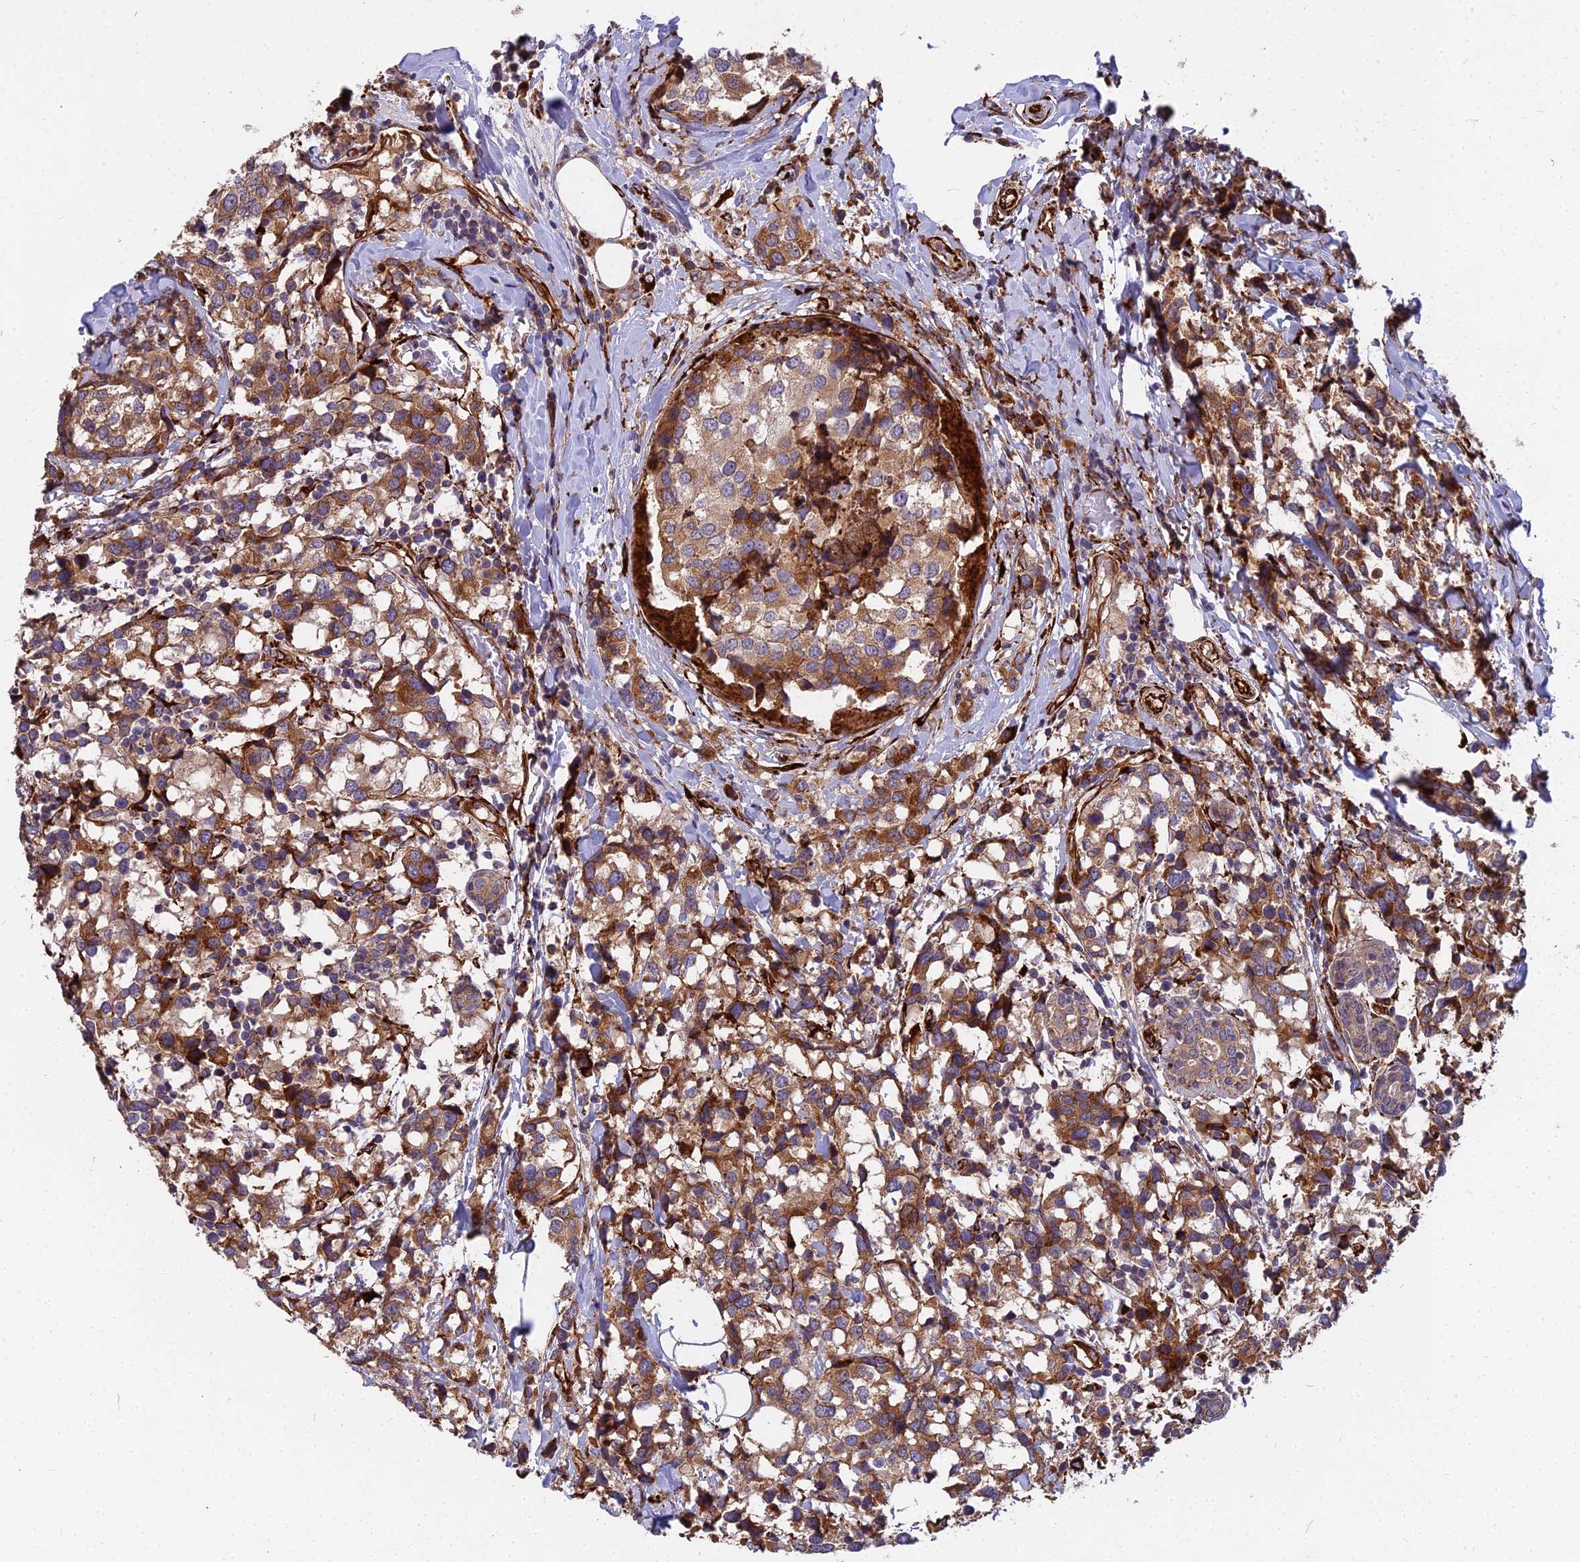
{"staining": {"intensity": "moderate", "quantity": ">75%", "location": "cytoplasmic/membranous"}, "tissue": "breast cancer", "cell_type": "Tumor cells", "image_type": "cancer", "snomed": [{"axis": "morphology", "description": "Lobular carcinoma"}, {"axis": "topography", "description": "Breast"}], "caption": "A histopathology image showing moderate cytoplasmic/membranous positivity in about >75% of tumor cells in breast lobular carcinoma, as visualized by brown immunohistochemical staining.", "gene": "NDUFAF7", "patient": {"sex": "female", "age": 59}}